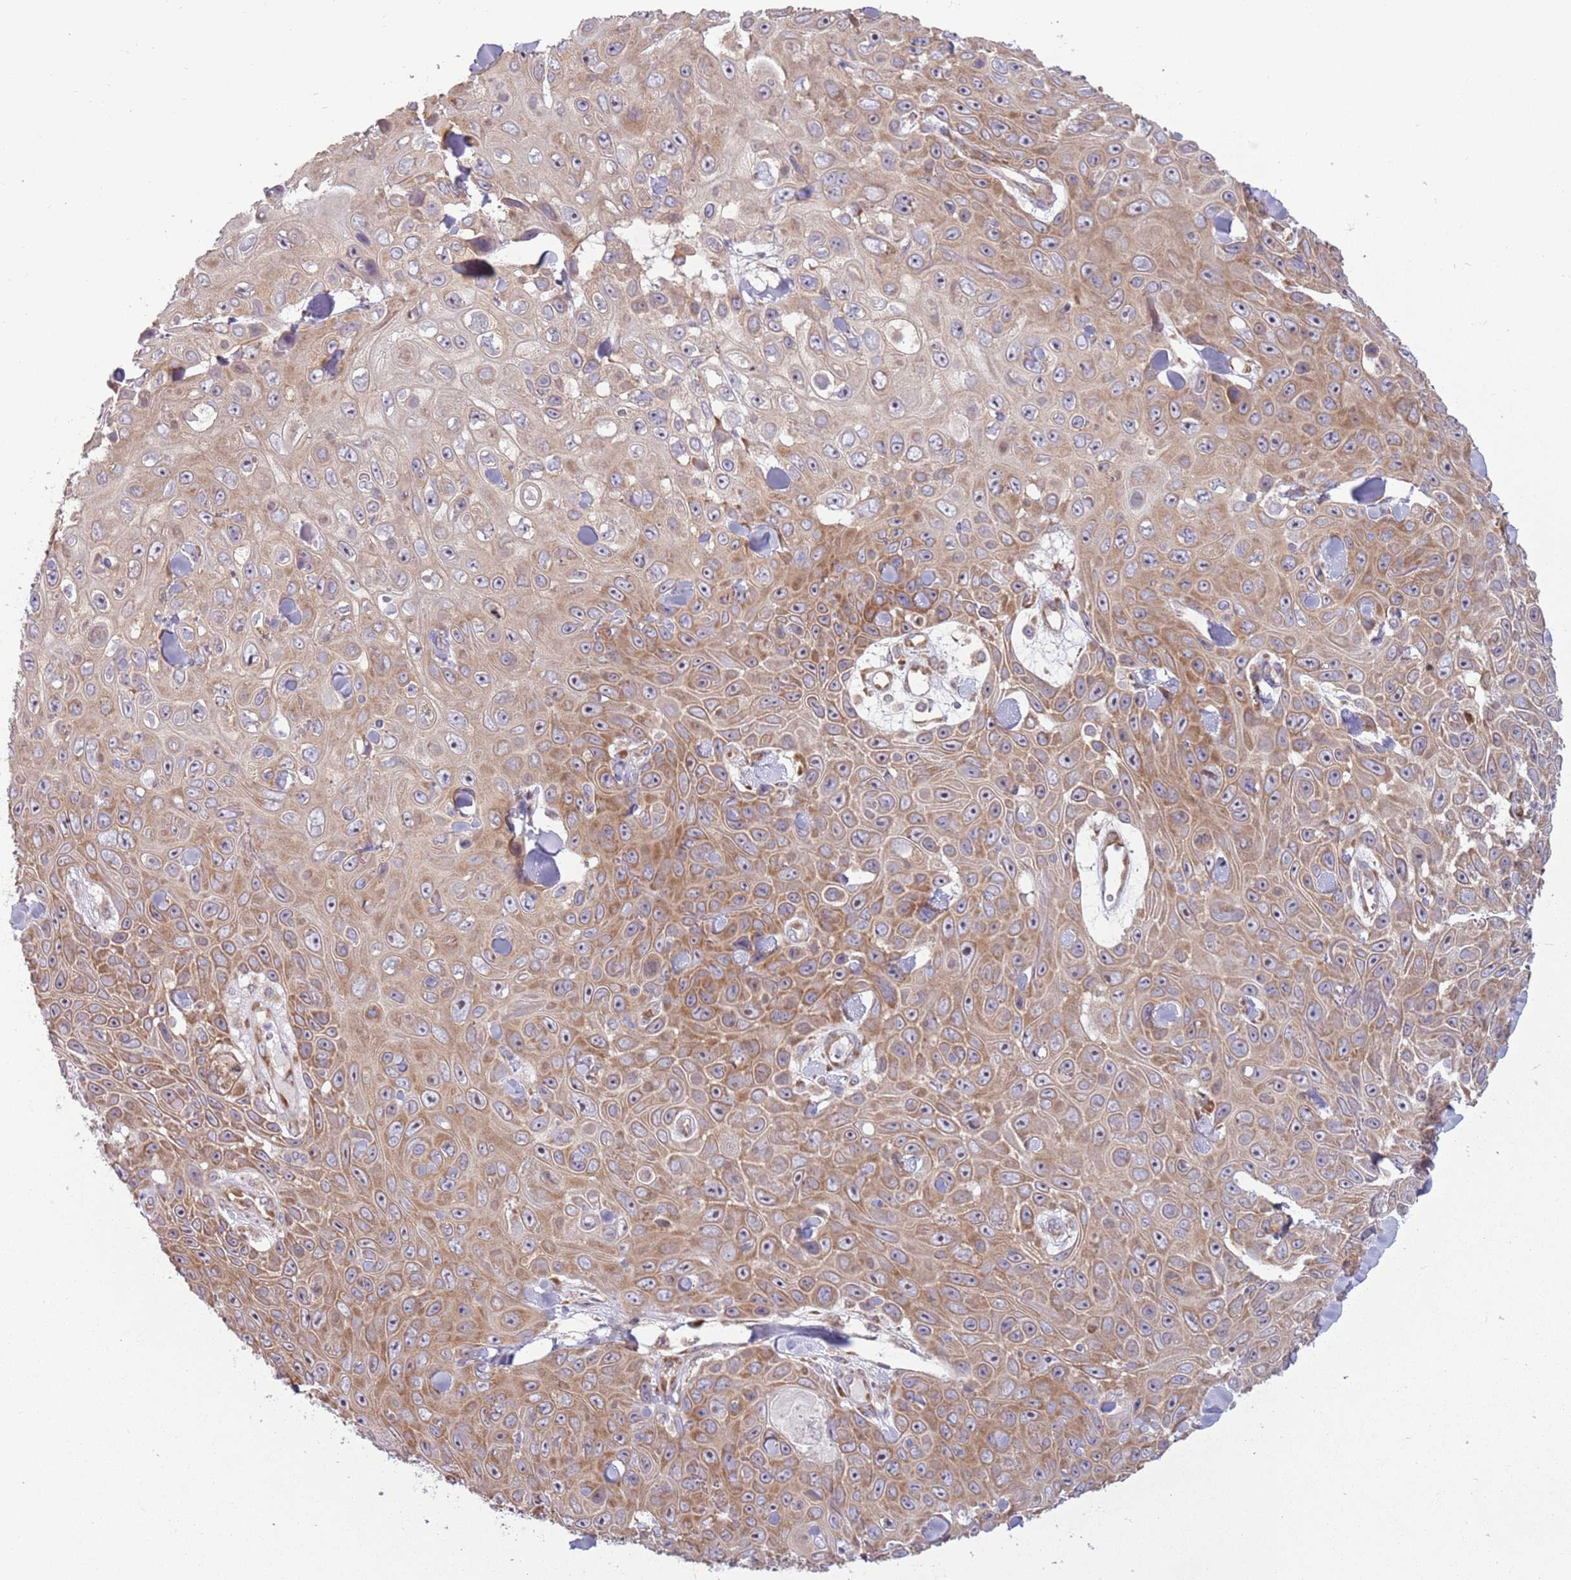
{"staining": {"intensity": "moderate", "quantity": ">75%", "location": "cytoplasmic/membranous,nuclear"}, "tissue": "skin cancer", "cell_type": "Tumor cells", "image_type": "cancer", "snomed": [{"axis": "morphology", "description": "Squamous cell carcinoma, NOS"}, {"axis": "topography", "description": "Skin"}], "caption": "Immunohistochemical staining of human skin cancer (squamous cell carcinoma) reveals medium levels of moderate cytoplasmic/membranous and nuclear protein staining in about >75% of tumor cells.", "gene": "RPL17-C18orf32", "patient": {"sex": "male", "age": 82}}